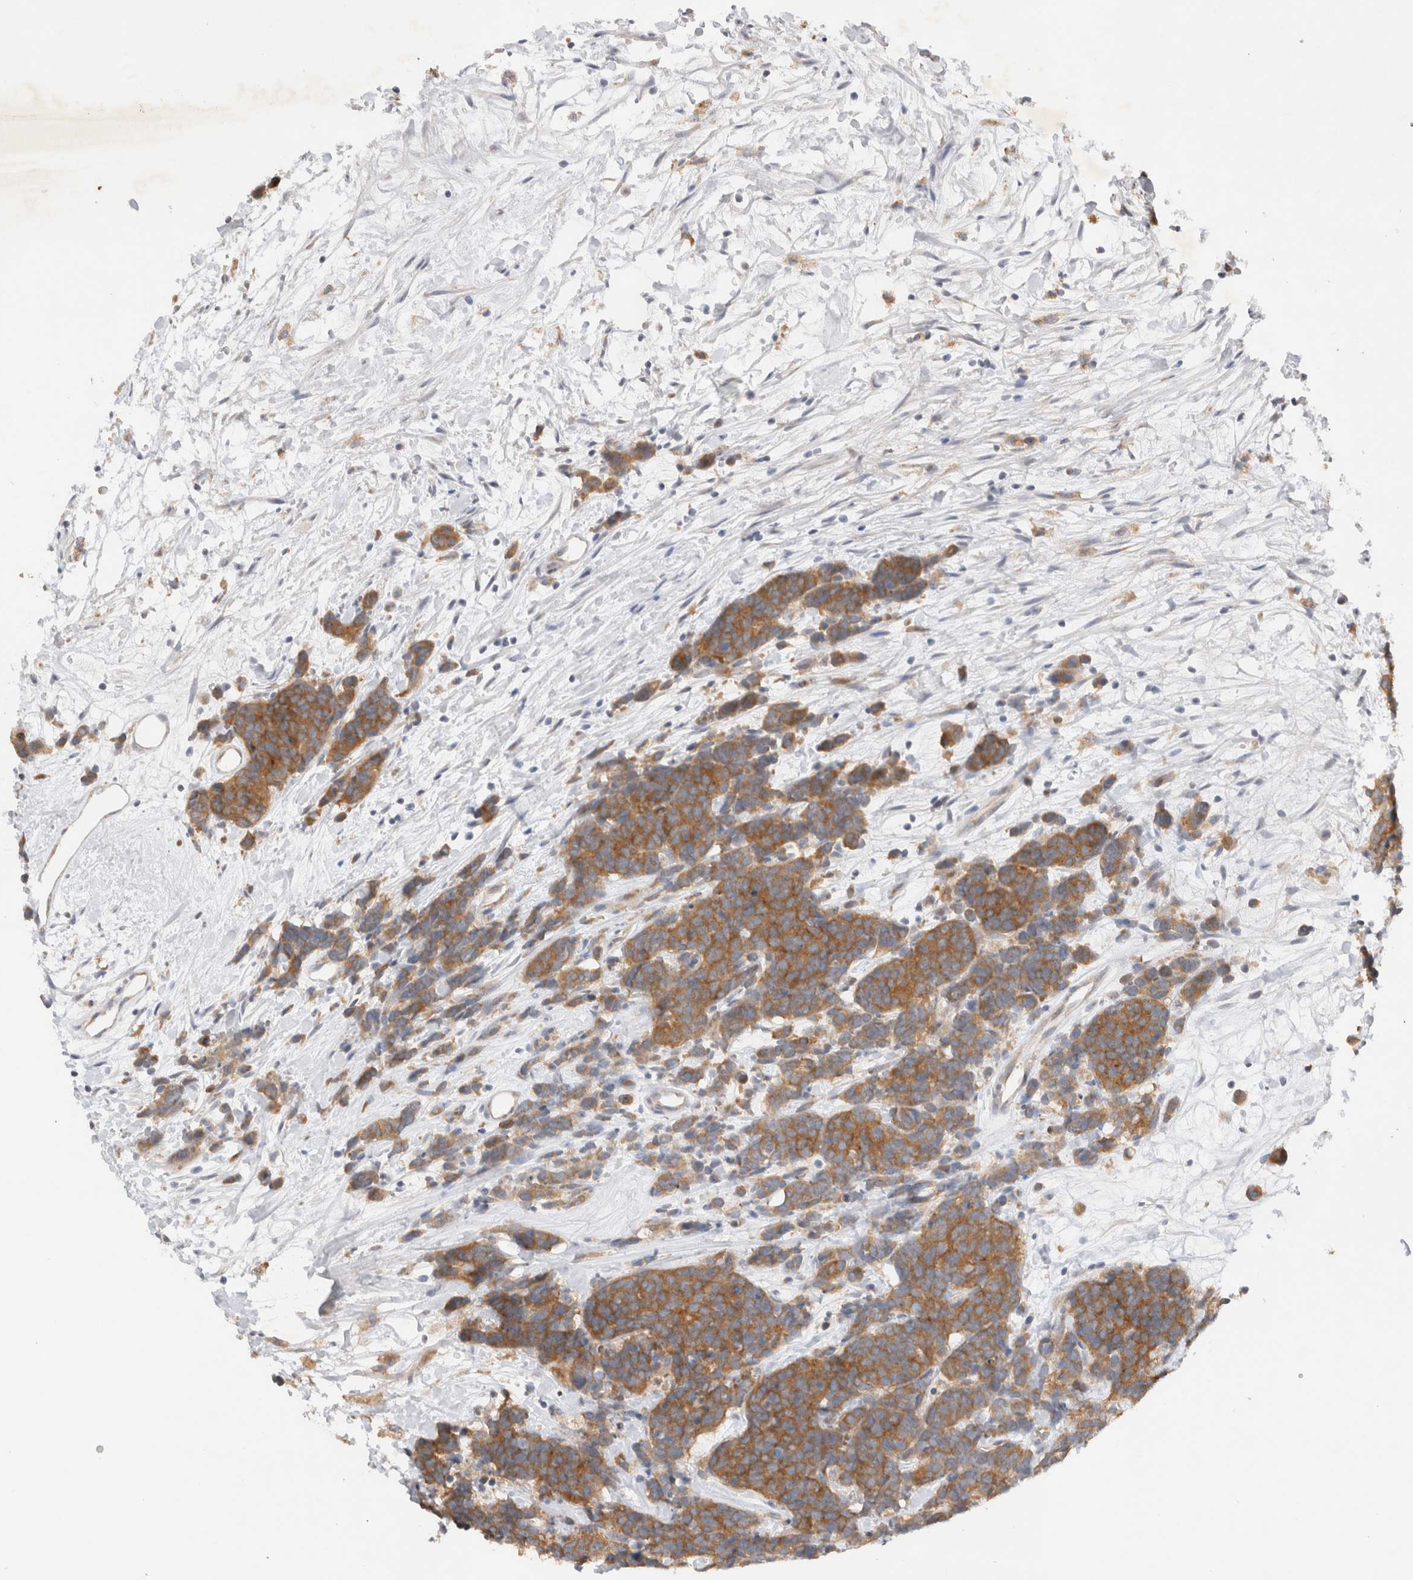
{"staining": {"intensity": "moderate", "quantity": ">75%", "location": "cytoplasmic/membranous"}, "tissue": "carcinoid", "cell_type": "Tumor cells", "image_type": "cancer", "snomed": [{"axis": "morphology", "description": "Carcinoma, NOS"}, {"axis": "morphology", "description": "Carcinoid, malignant, NOS"}, {"axis": "topography", "description": "Urinary bladder"}], "caption": "This is an image of IHC staining of carcinoid (malignant), which shows moderate positivity in the cytoplasmic/membranous of tumor cells.", "gene": "NEDD4L", "patient": {"sex": "male", "age": 57}}